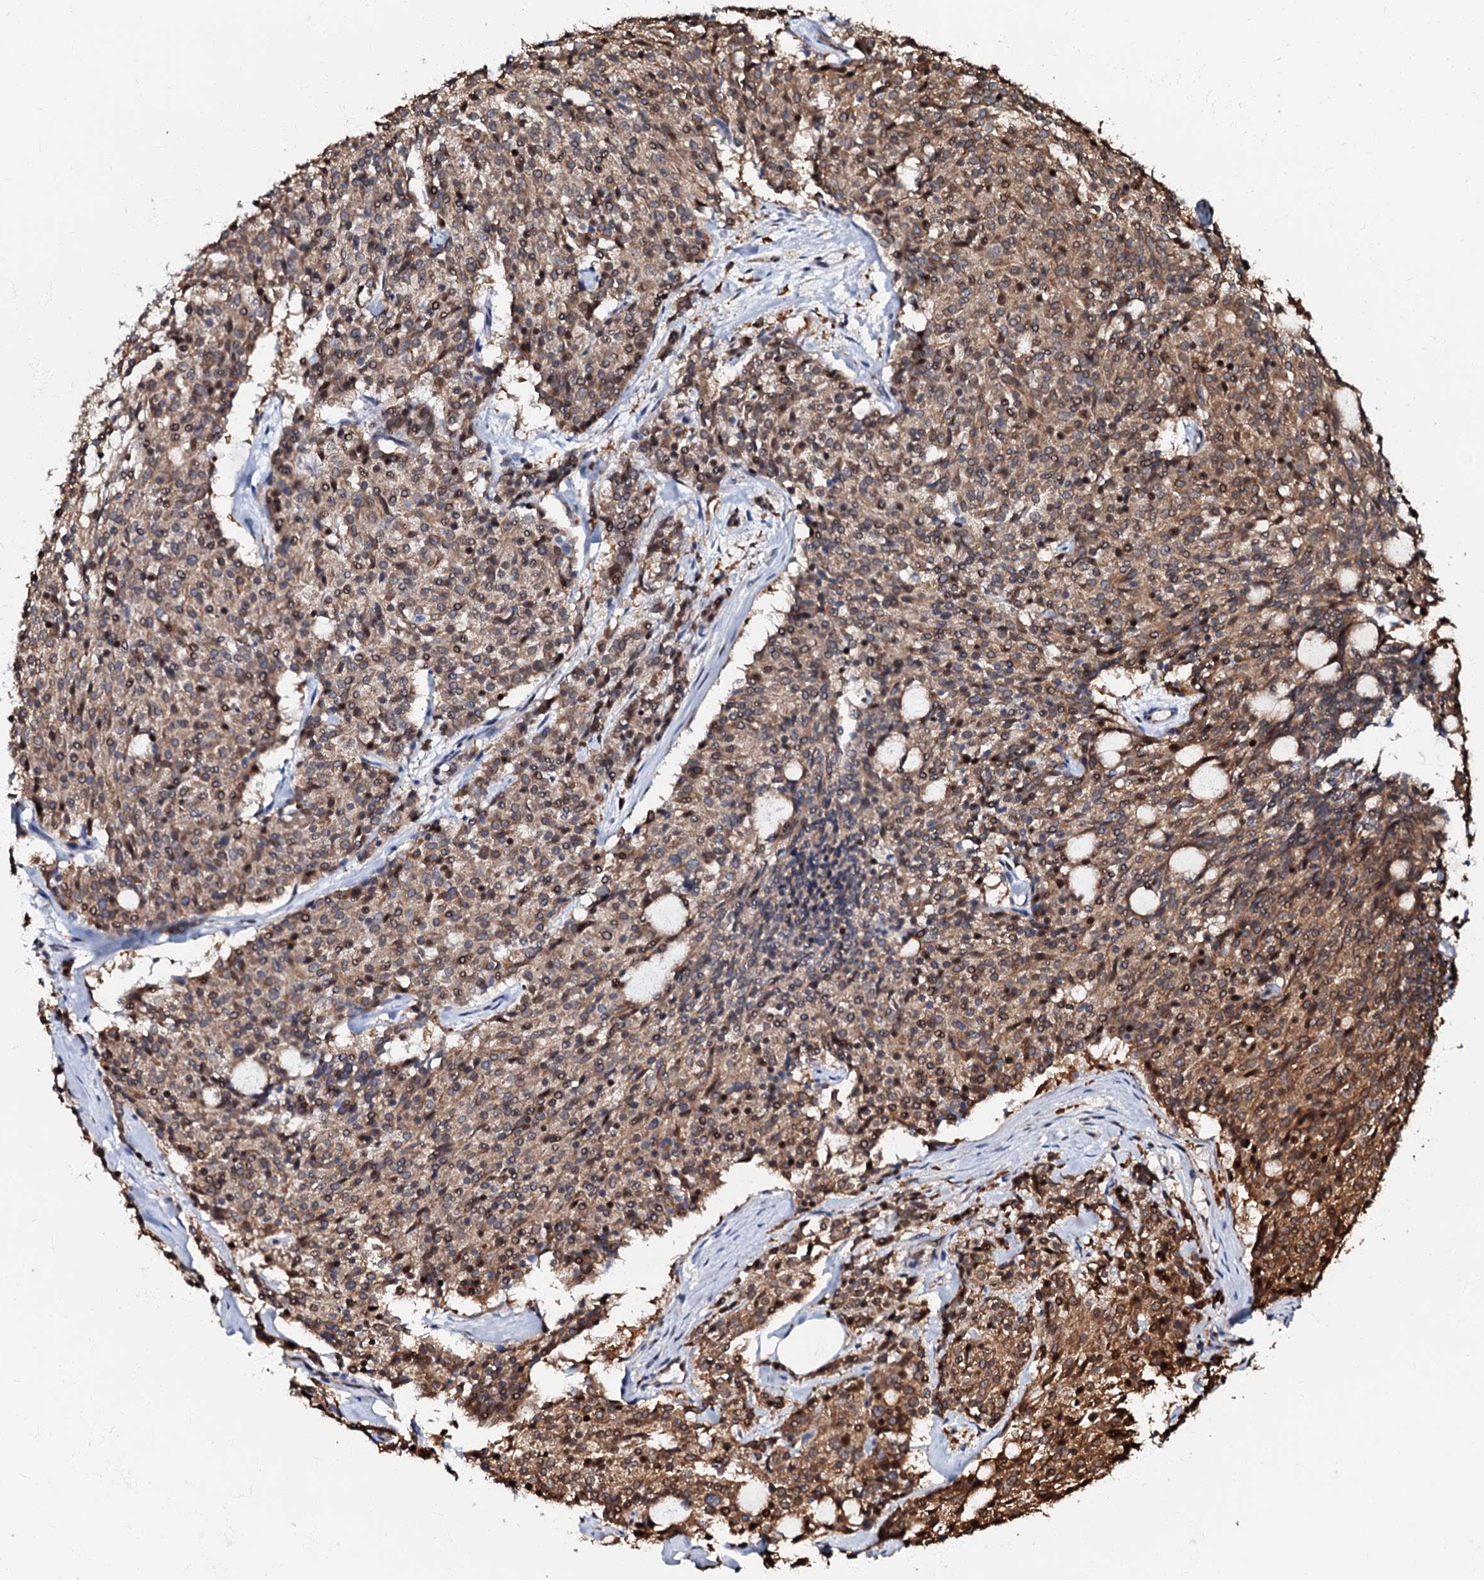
{"staining": {"intensity": "moderate", "quantity": ">75%", "location": "cytoplasmic/membranous,nuclear"}, "tissue": "carcinoid", "cell_type": "Tumor cells", "image_type": "cancer", "snomed": [{"axis": "morphology", "description": "Carcinoid, malignant, NOS"}, {"axis": "topography", "description": "Pancreas"}], "caption": "A brown stain labels moderate cytoplasmic/membranous and nuclear positivity of a protein in carcinoid (malignant) tumor cells.", "gene": "OSBP", "patient": {"sex": "female", "age": 54}}